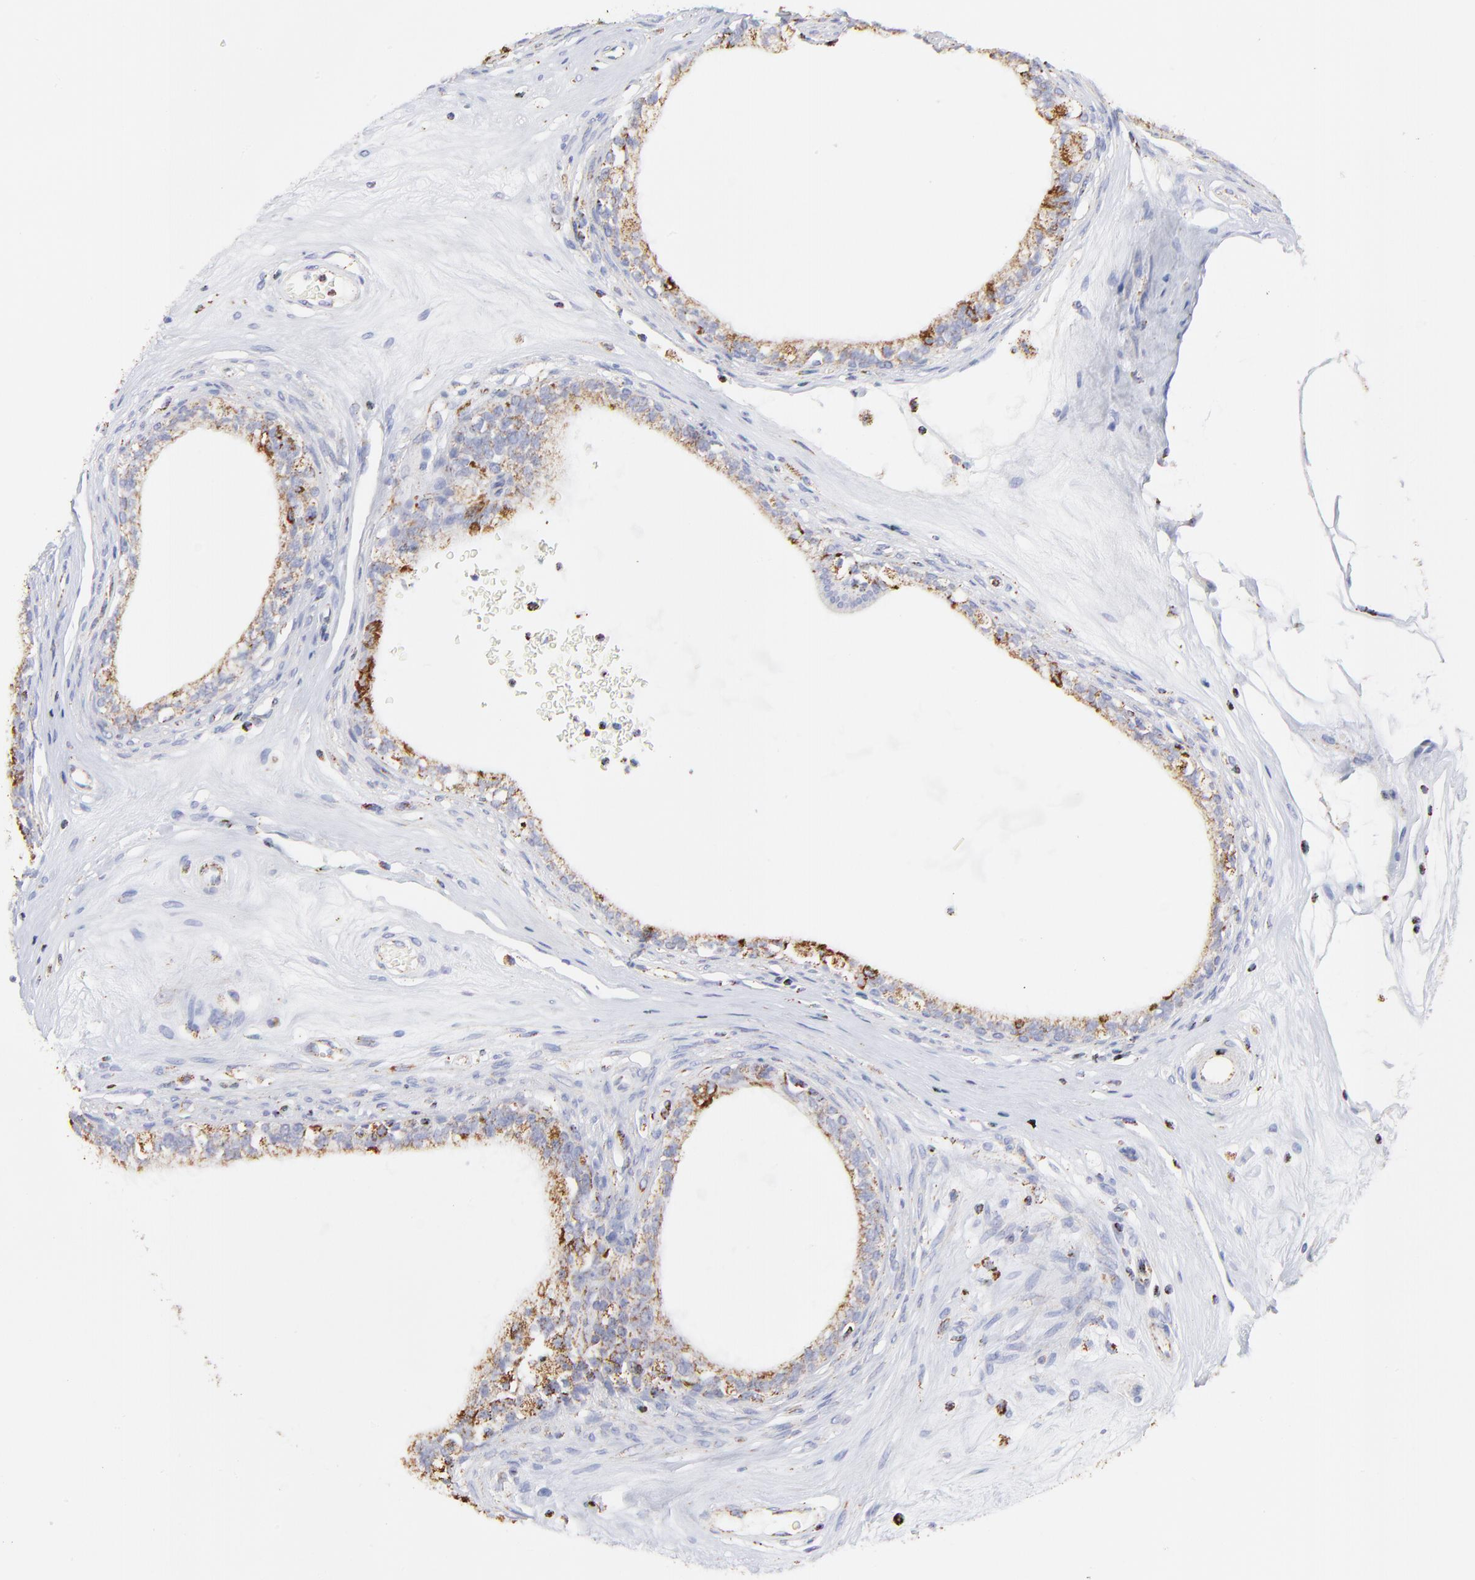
{"staining": {"intensity": "moderate", "quantity": ">75%", "location": "cytoplasmic/membranous"}, "tissue": "epididymis", "cell_type": "Glandular cells", "image_type": "normal", "snomed": [{"axis": "morphology", "description": "Normal tissue, NOS"}, {"axis": "morphology", "description": "Inflammation, NOS"}, {"axis": "topography", "description": "Epididymis"}], "caption": "Immunohistochemistry image of normal human epididymis stained for a protein (brown), which reveals medium levels of moderate cytoplasmic/membranous expression in about >75% of glandular cells.", "gene": "COX4I1", "patient": {"sex": "male", "age": 84}}